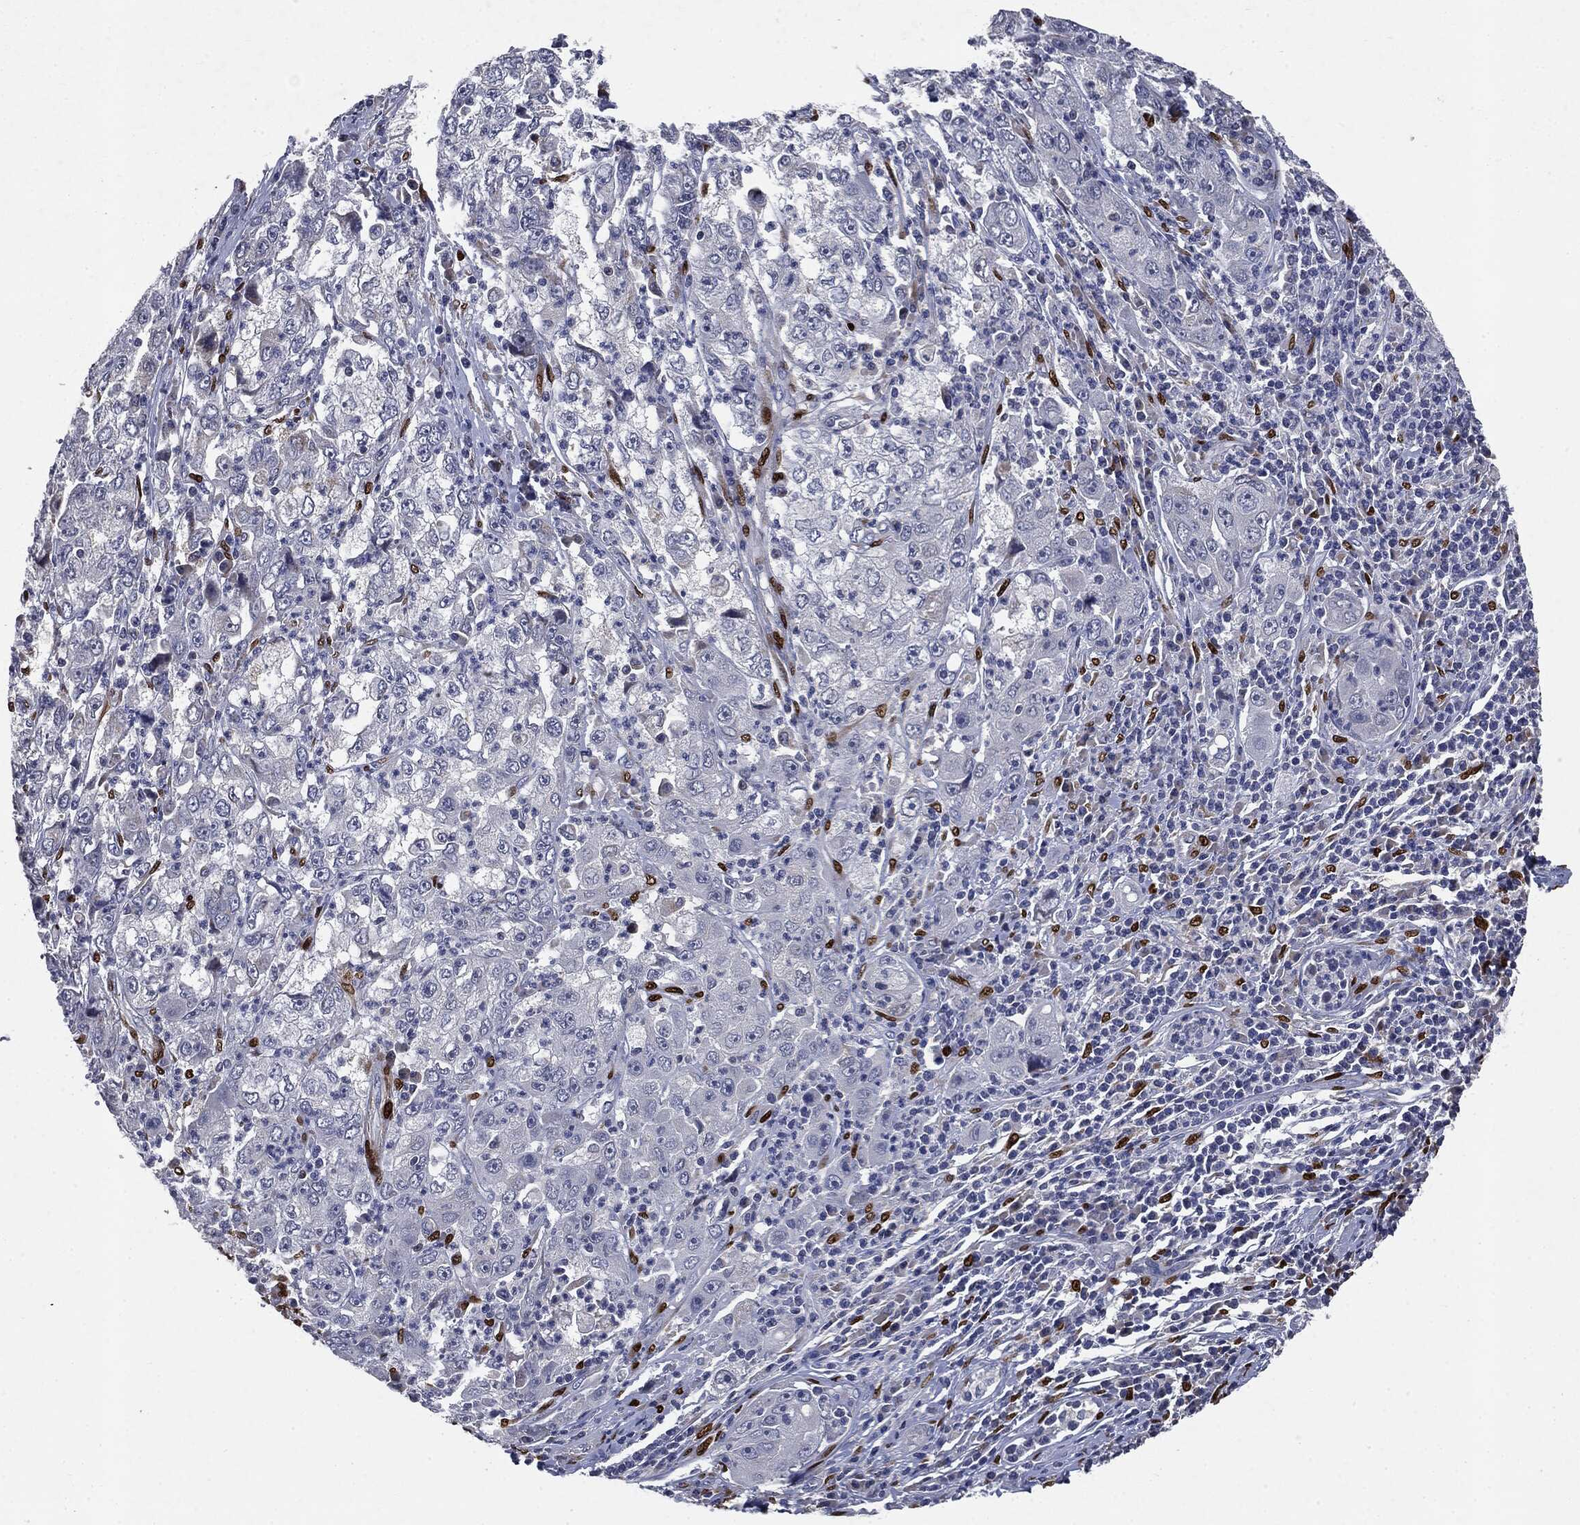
{"staining": {"intensity": "negative", "quantity": "none", "location": "none"}, "tissue": "cervical cancer", "cell_type": "Tumor cells", "image_type": "cancer", "snomed": [{"axis": "morphology", "description": "Squamous cell carcinoma, NOS"}, {"axis": "topography", "description": "Cervix"}], "caption": "Cervical cancer stained for a protein using immunohistochemistry (IHC) displays no expression tumor cells.", "gene": "CASD1", "patient": {"sex": "female", "age": 36}}